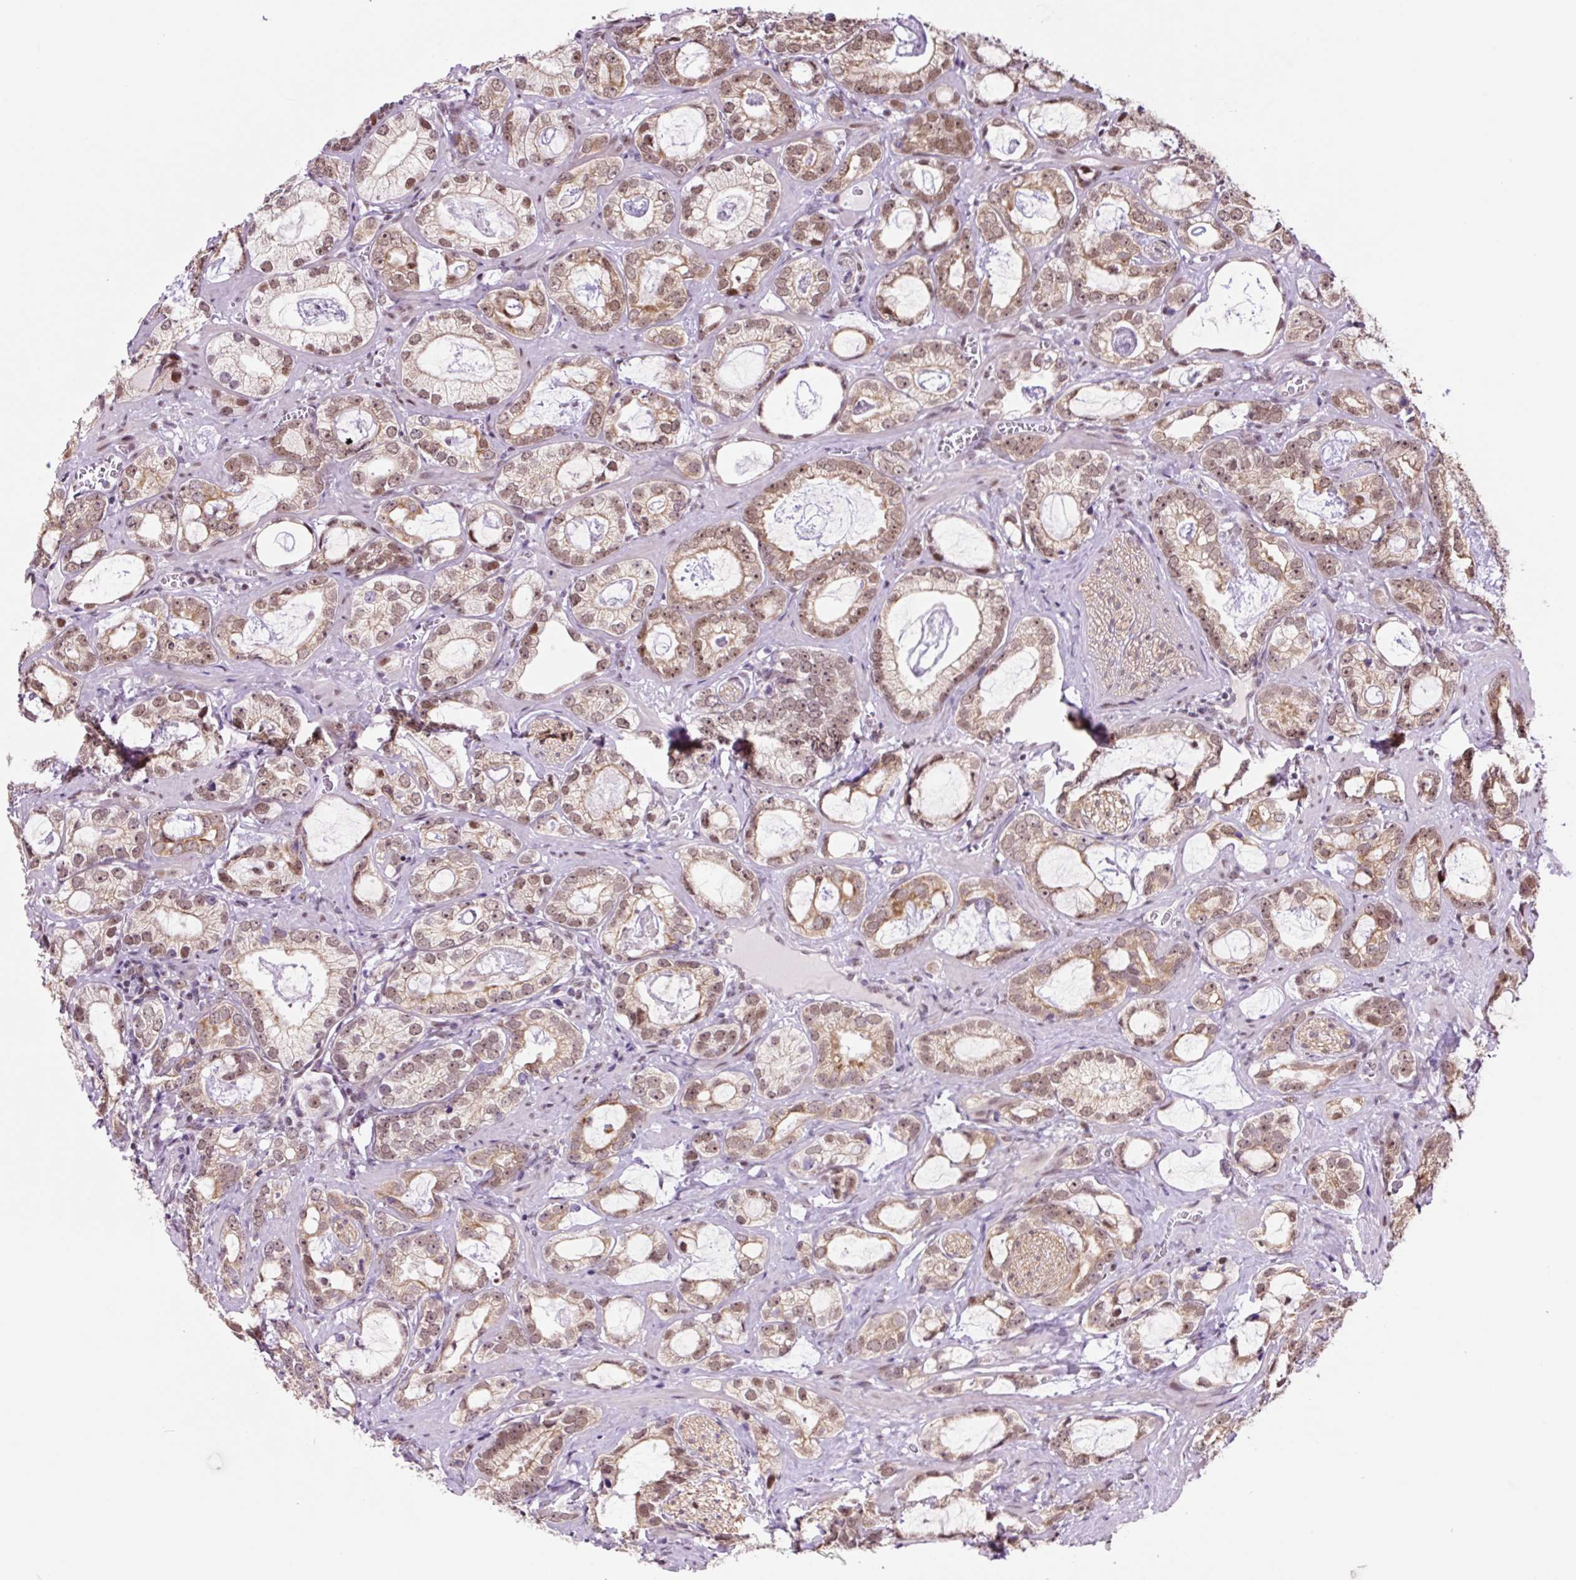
{"staining": {"intensity": "moderate", "quantity": ">75%", "location": "nuclear"}, "tissue": "prostate cancer", "cell_type": "Tumor cells", "image_type": "cancer", "snomed": [{"axis": "morphology", "description": "Adenocarcinoma, Medium grade"}, {"axis": "topography", "description": "Prostate"}], "caption": "Tumor cells reveal moderate nuclear positivity in approximately >75% of cells in prostate cancer. The protein is shown in brown color, while the nuclei are stained blue.", "gene": "TAF1A", "patient": {"sex": "male", "age": 57}}